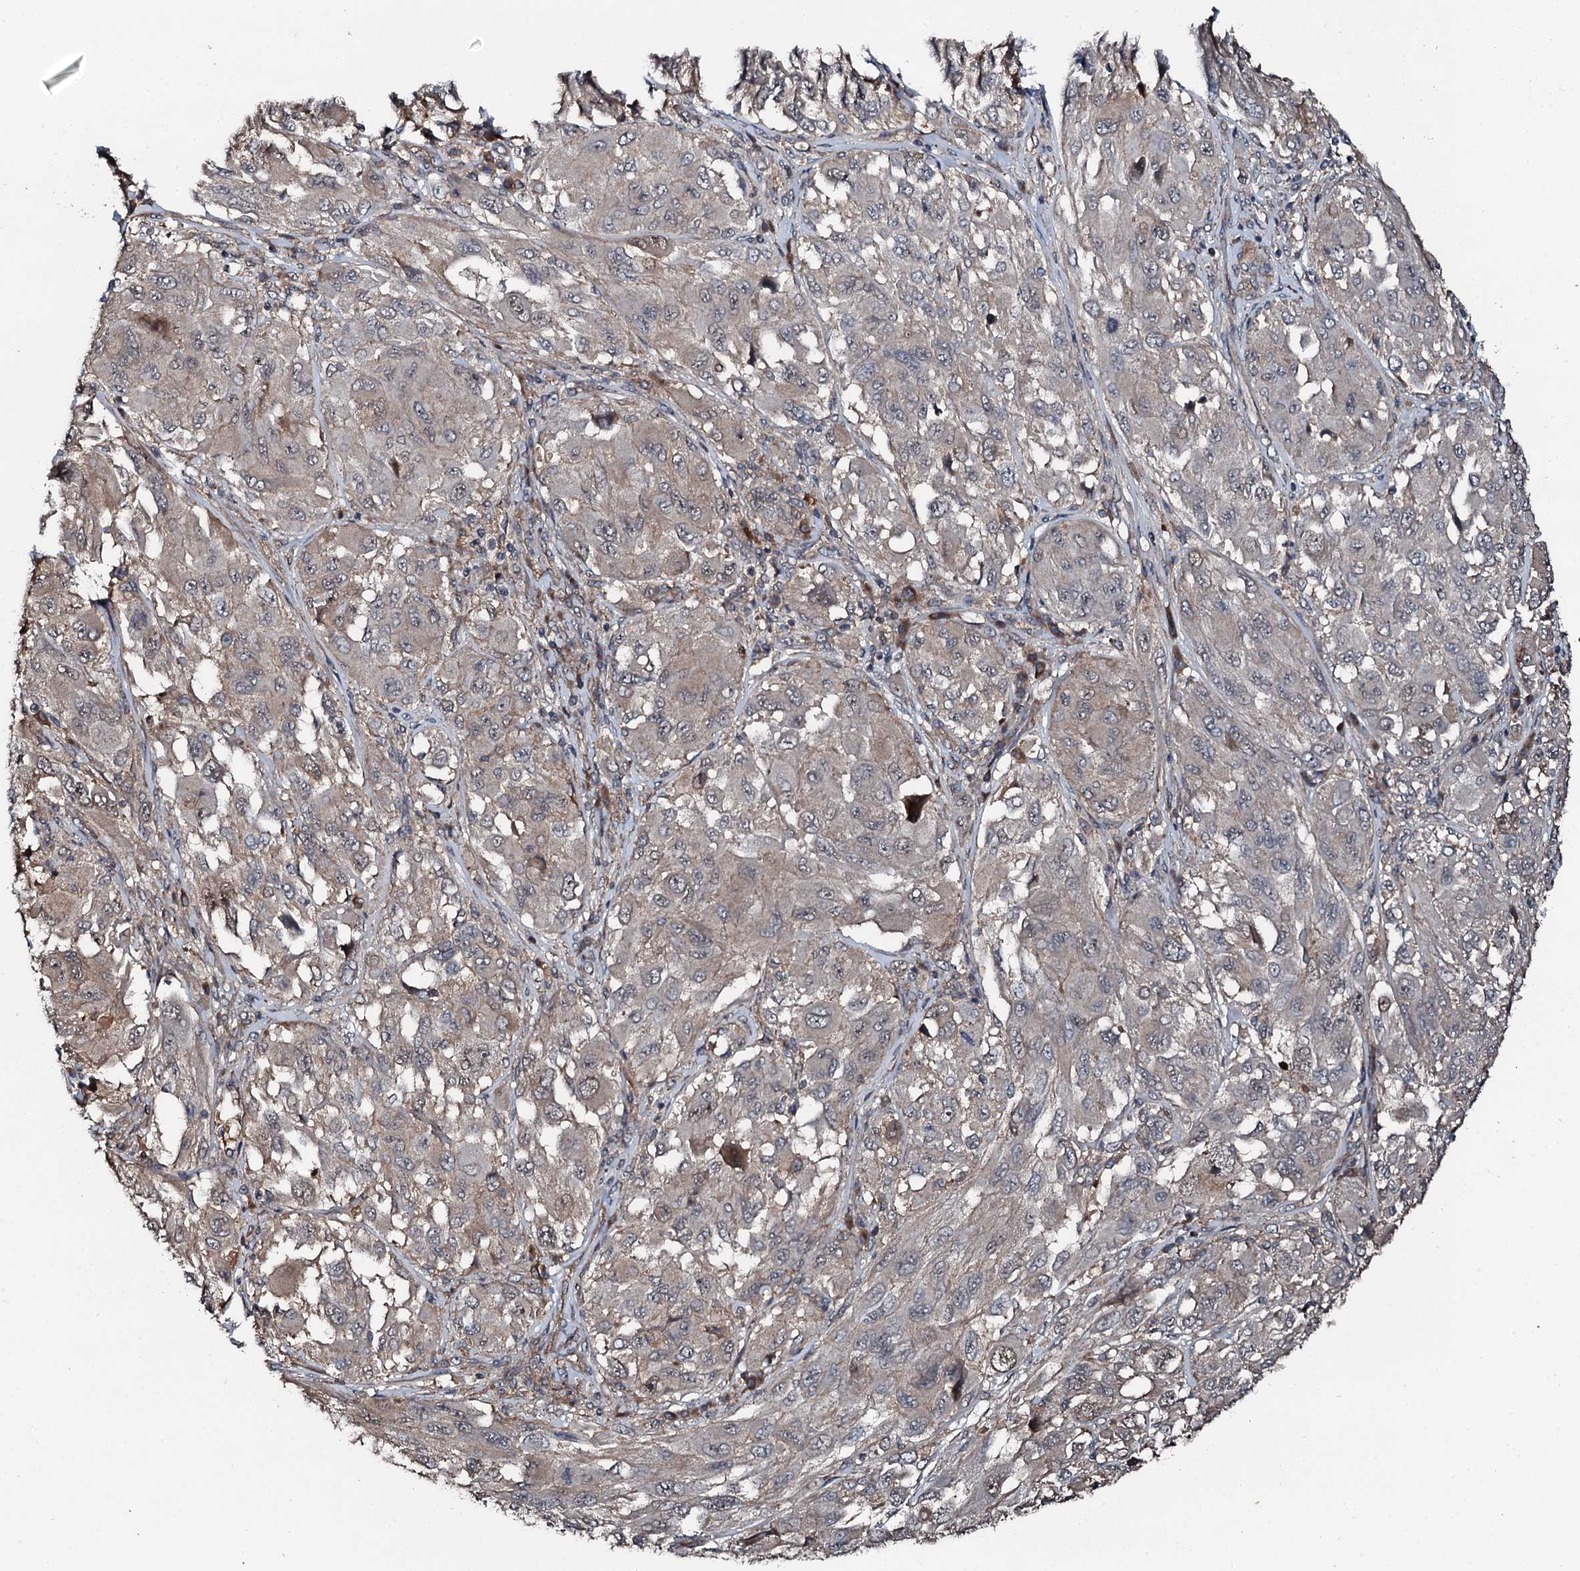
{"staining": {"intensity": "weak", "quantity": "<25%", "location": "cytoplasmic/membranous"}, "tissue": "melanoma", "cell_type": "Tumor cells", "image_type": "cancer", "snomed": [{"axis": "morphology", "description": "Malignant melanoma, NOS"}, {"axis": "topography", "description": "Skin"}], "caption": "IHC micrograph of melanoma stained for a protein (brown), which shows no staining in tumor cells. (Stains: DAB IHC with hematoxylin counter stain, Microscopy: brightfield microscopy at high magnification).", "gene": "FLYWCH1", "patient": {"sex": "female", "age": 91}}